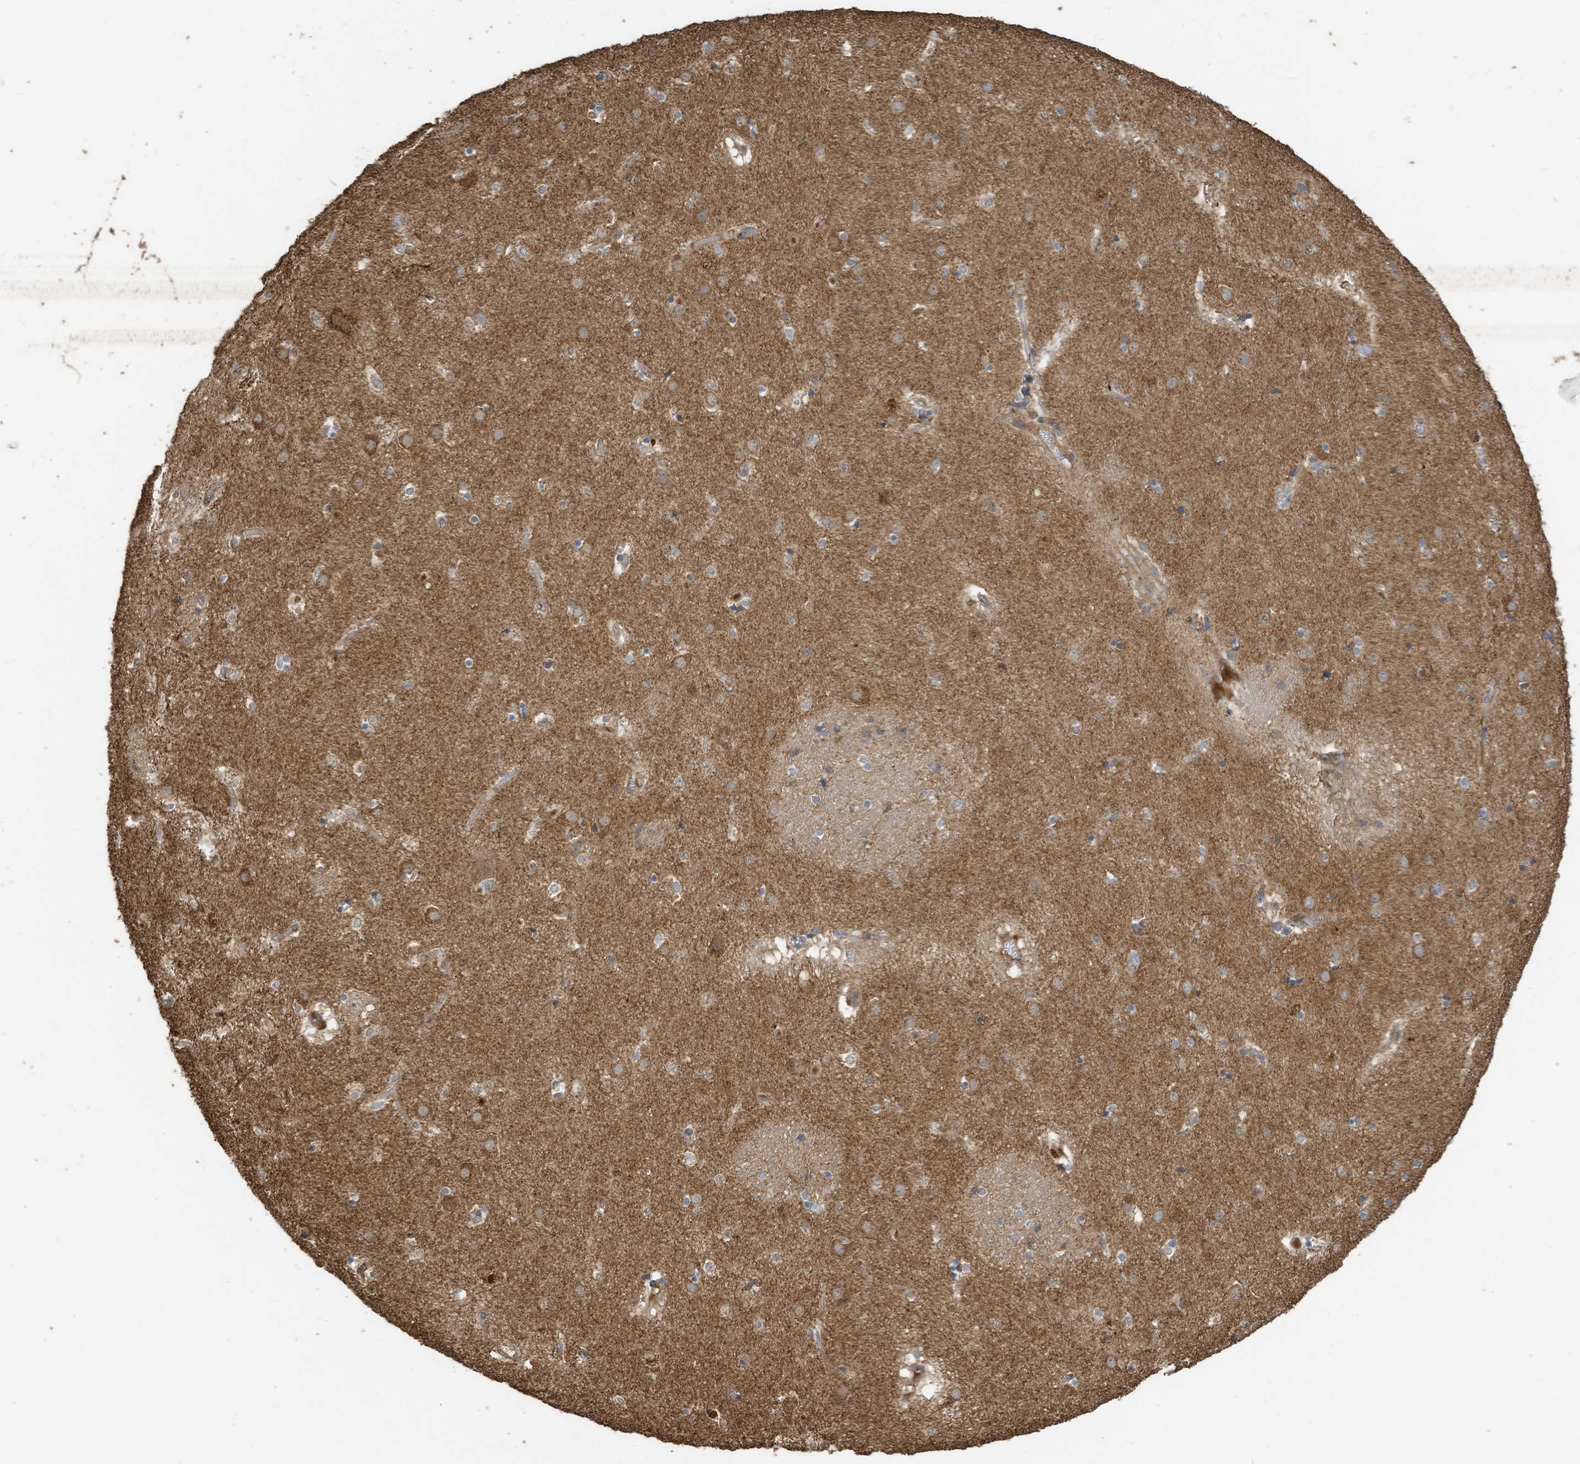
{"staining": {"intensity": "negative", "quantity": "none", "location": "none"}, "tissue": "caudate", "cell_type": "Glial cells", "image_type": "normal", "snomed": [{"axis": "morphology", "description": "Normal tissue, NOS"}, {"axis": "topography", "description": "Lateral ventricle wall"}], "caption": "Immunohistochemical staining of unremarkable human caudate exhibits no significant positivity in glial cells.", "gene": "COX10", "patient": {"sex": "male", "age": 70}}